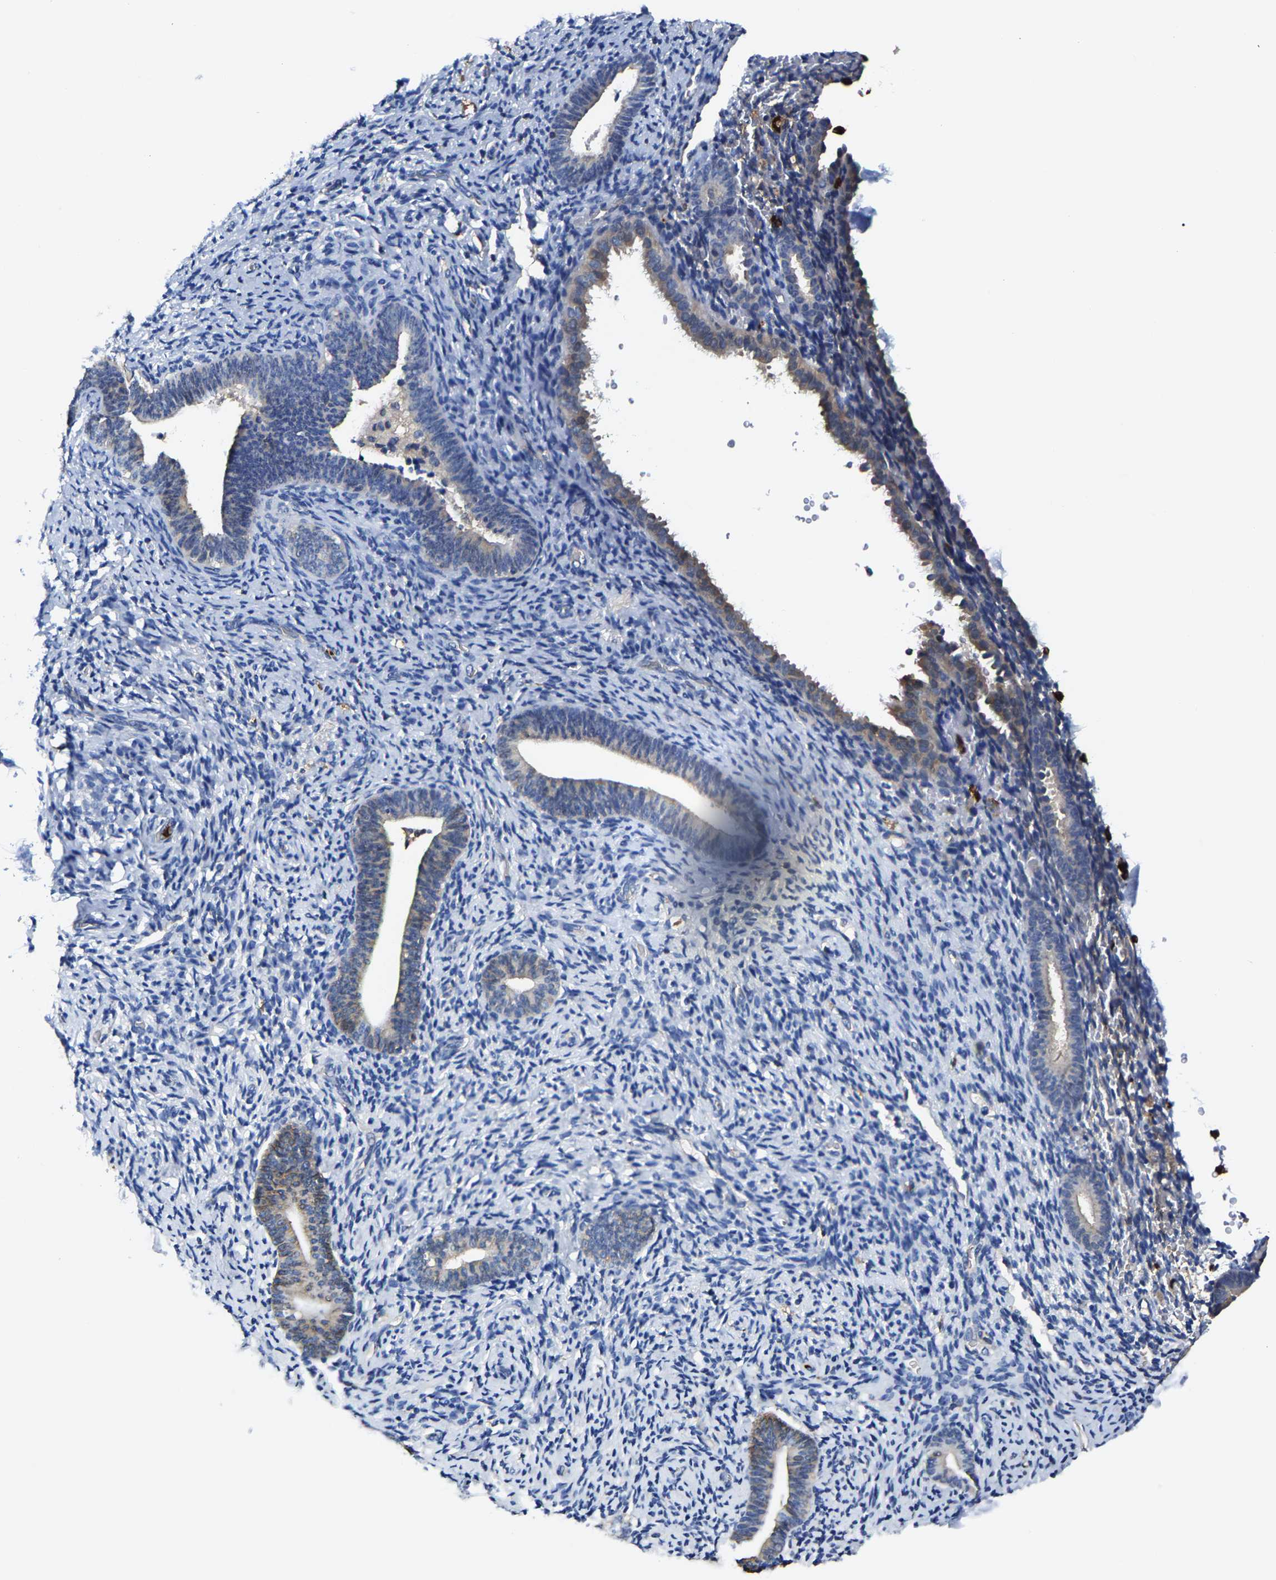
{"staining": {"intensity": "negative", "quantity": "none", "location": "none"}, "tissue": "endometrium", "cell_type": "Cells in endometrial stroma", "image_type": "normal", "snomed": [{"axis": "morphology", "description": "Normal tissue, NOS"}, {"axis": "topography", "description": "Endometrium"}], "caption": "The micrograph reveals no significant expression in cells in endometrial stroma of endometrium.", "gene": "TRAF6", "patient": {"sex": "female", "age": 51}}